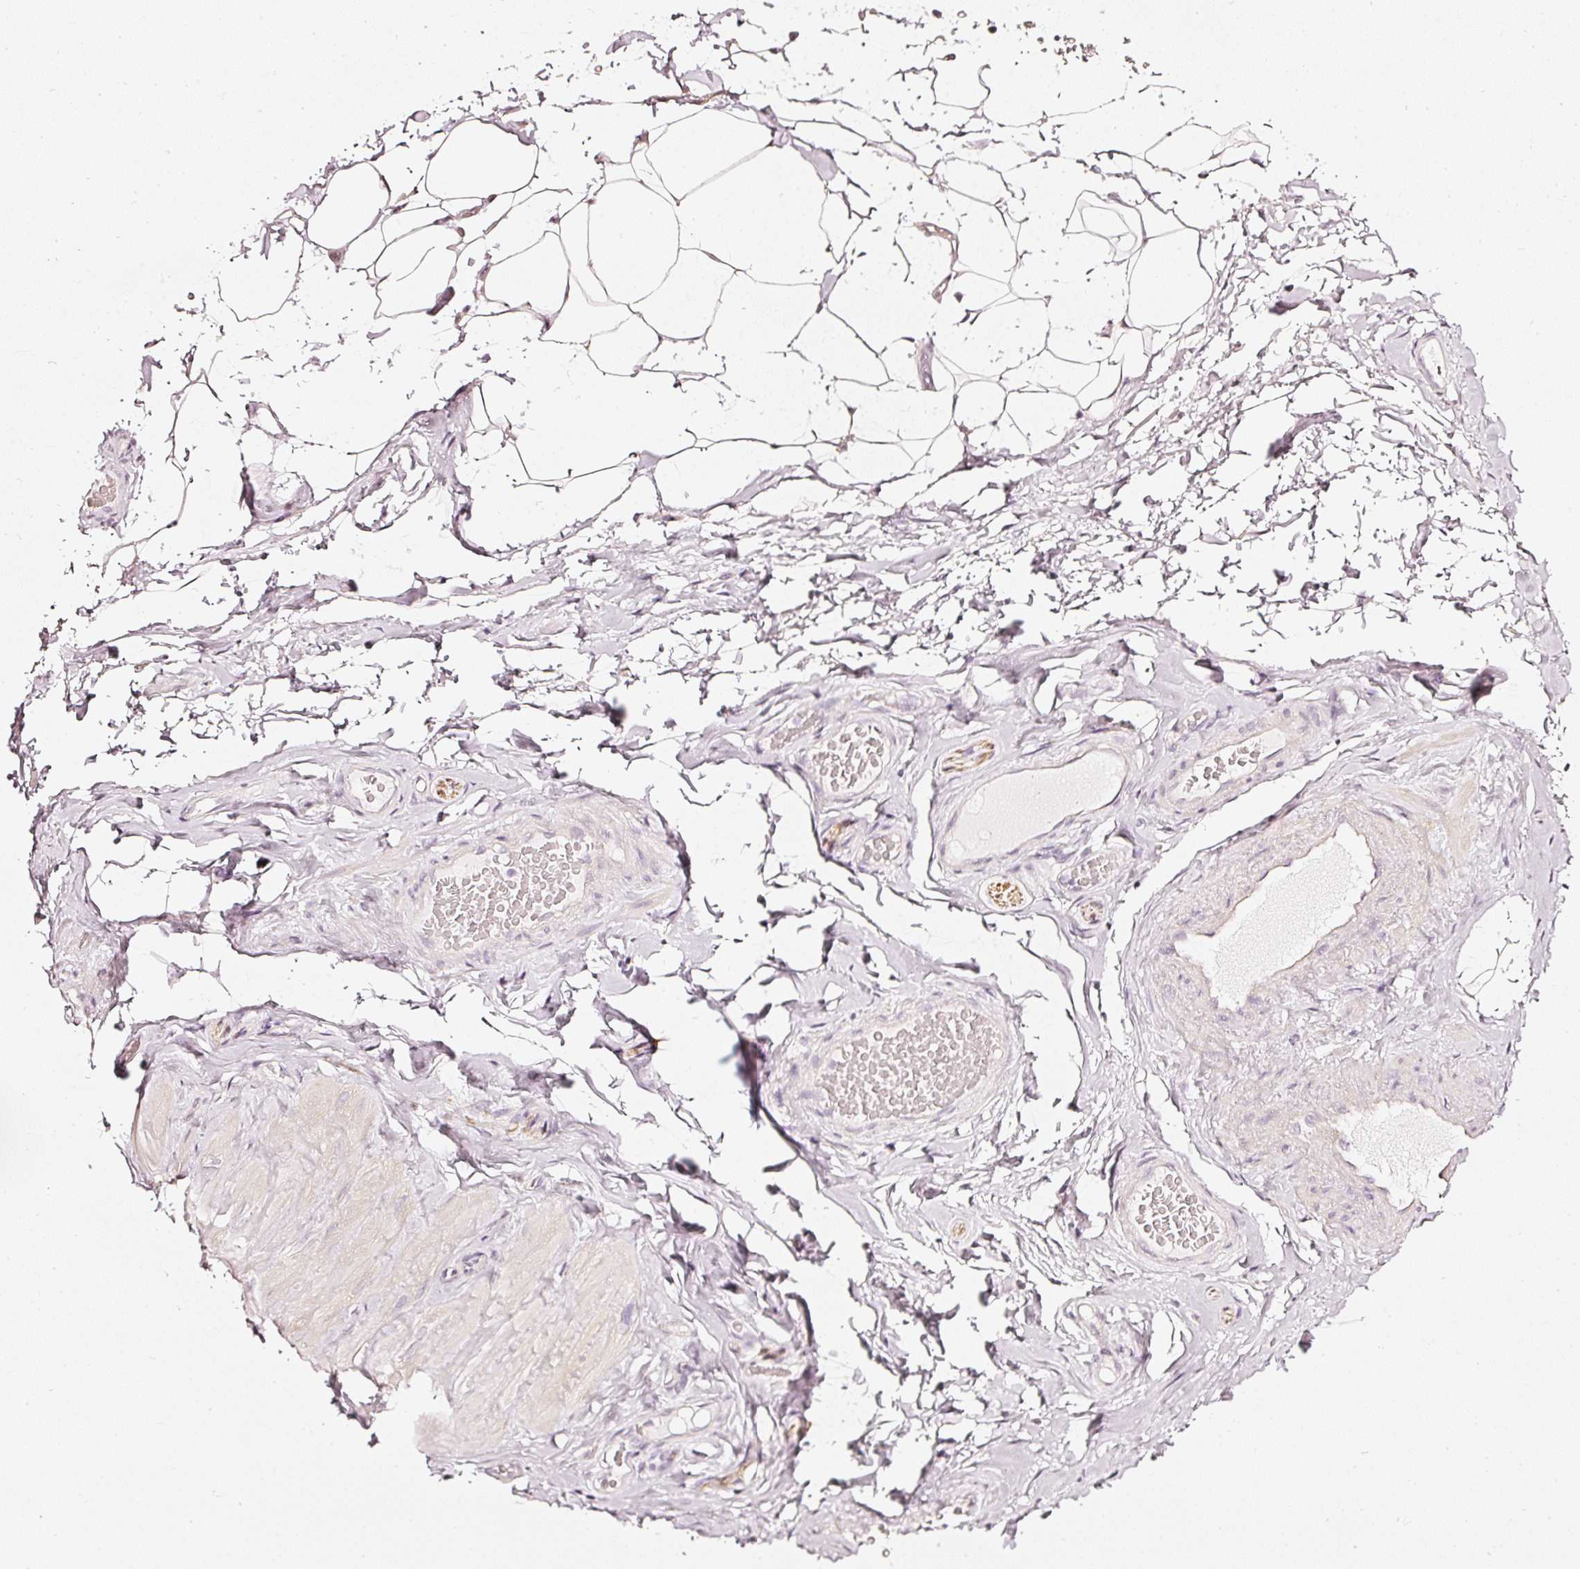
{"staining": {"intensity": "weak", "quantity": "25%-75%", "location": "cytoplasmic/membranous"}, "tissue": "adipose tissue", "cell_type": "Adipocytes", "image_type": "normal", "snomed": [{"axis": "morphology", "description": "Normal tissue, NOS"}, {"axis": "topography", "description": "Vascular tissue"}, {"axis": "topography", "description": "Peripheral nerve tissue"}], "caption": "Normal adipose tissue was stained to show a protein in brown. There is low levels of weak cytoplasmic/membranous staining in approximately 25%-75% of adipocytes. (Brightfield microscopy of DAB IHC at high magnification).", "gene": "CNP", "patient": {"sex": "male", "age": 41}}